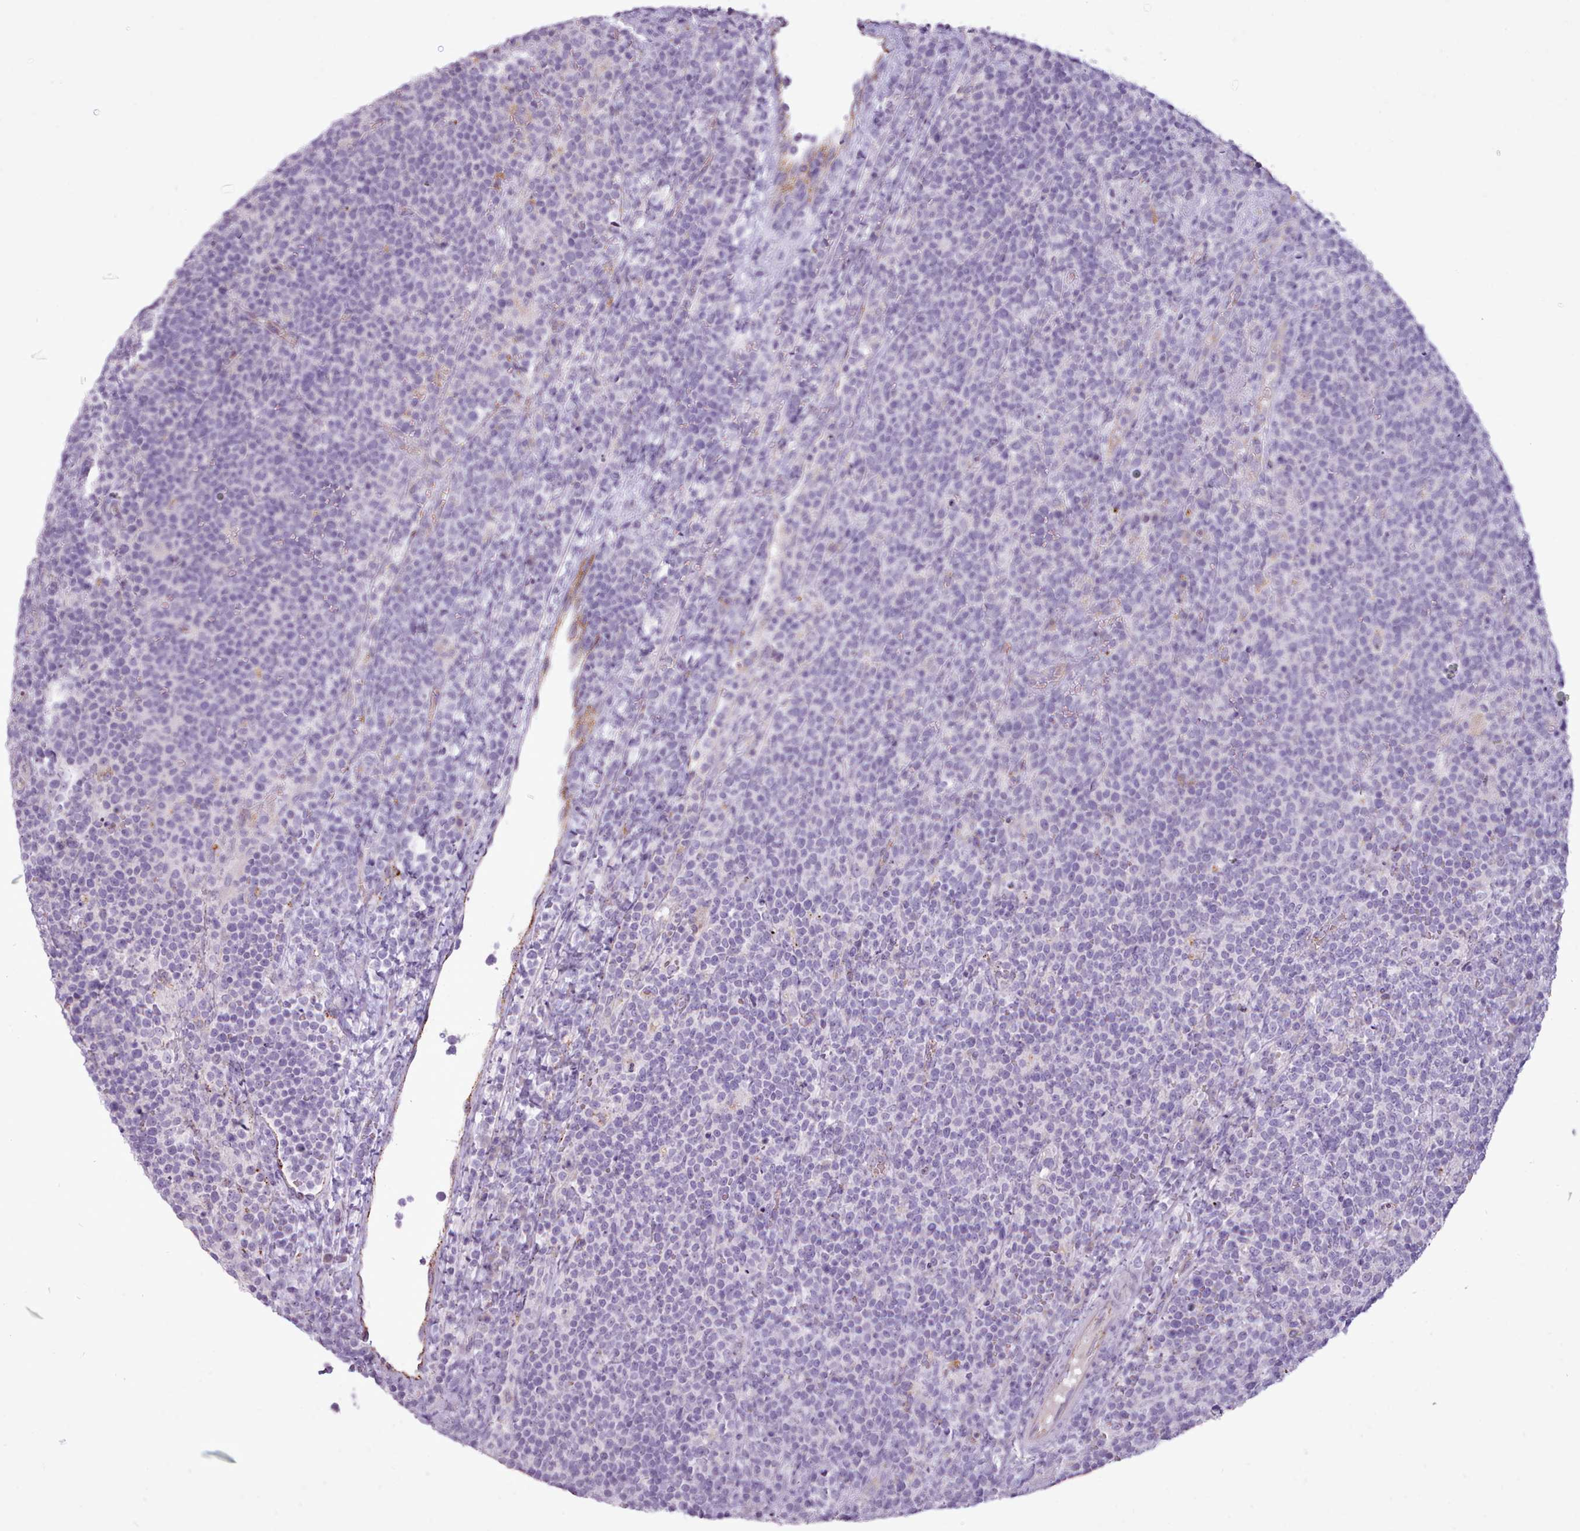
{"staining": {"intensity": "negative", "quantity": "none", "location": "none"}, "tissue": "lymphoma", "cell_type": "Tumor cells", "image_type": "cancer", "snomed": [{"axis": "morphology", "description": "Malignant lymphoma, non-Hodgkin's type, High grade"}, {"axis": "topography", "description": "Lymph node"}], "caption": "Tumor cells show no significant staining in lymphoma. The staining was performed using DAB (3,3'-diaminobenzidine) to visualize the protein expression in brown, while the nuclei were stained in blue with hematoxylin (Magnification: 20x).", "gene": "ATRAID", "patient": {"sex": "male", "age": 61}}